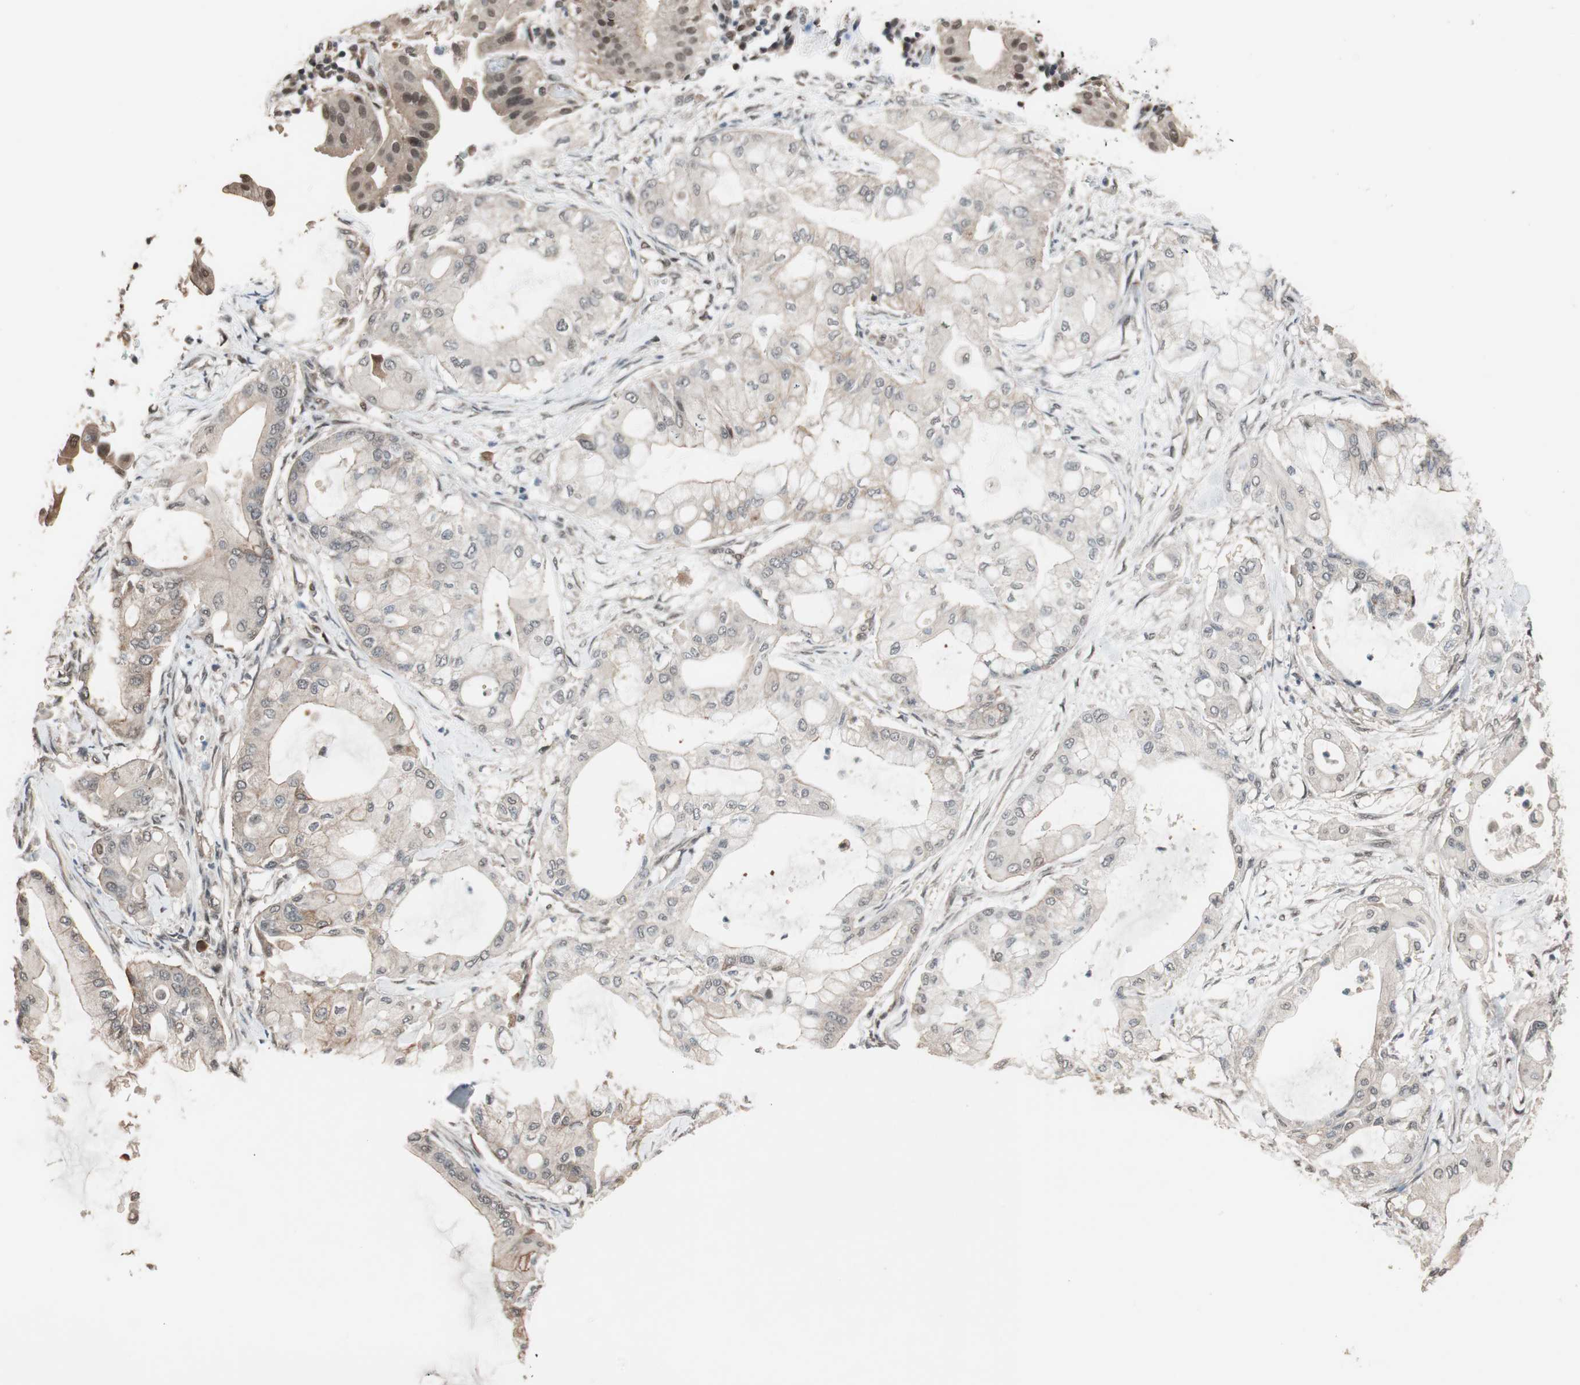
{"staining": {"intensity": "weak", "quantity": "25%-75%", "location": "cytoplasmic/membranous"}, "tissue": "pancreatic cancer", "cell_type": "Tumor cells", "image_type": "cancer", "snomed": [{"axis": "morphology", "description": "Adenocarcinoma, NOS"}, {"axis": "morphology", "description": "Adenocarcinoma, metastatic, NOS"}, {"axis": "topography", "description": "Lymph node"}, {"axis": "topography", "description": "Pancreas"}, {"axis": "topography", "description": "Duodenum"}], "caption": "The image demonstrates staining of pancreatic cancer, revealing weak cytoplasmic/membranous protein expression (brown color) within tumor cells. The staining was performed using DAB to visualize the protein expression in brown, while the nuclei were stained in blue with hematoxylin (Magnification: 20x).", "gene": "DRAP1", "patient": {"sex": "female", "age": 64}}